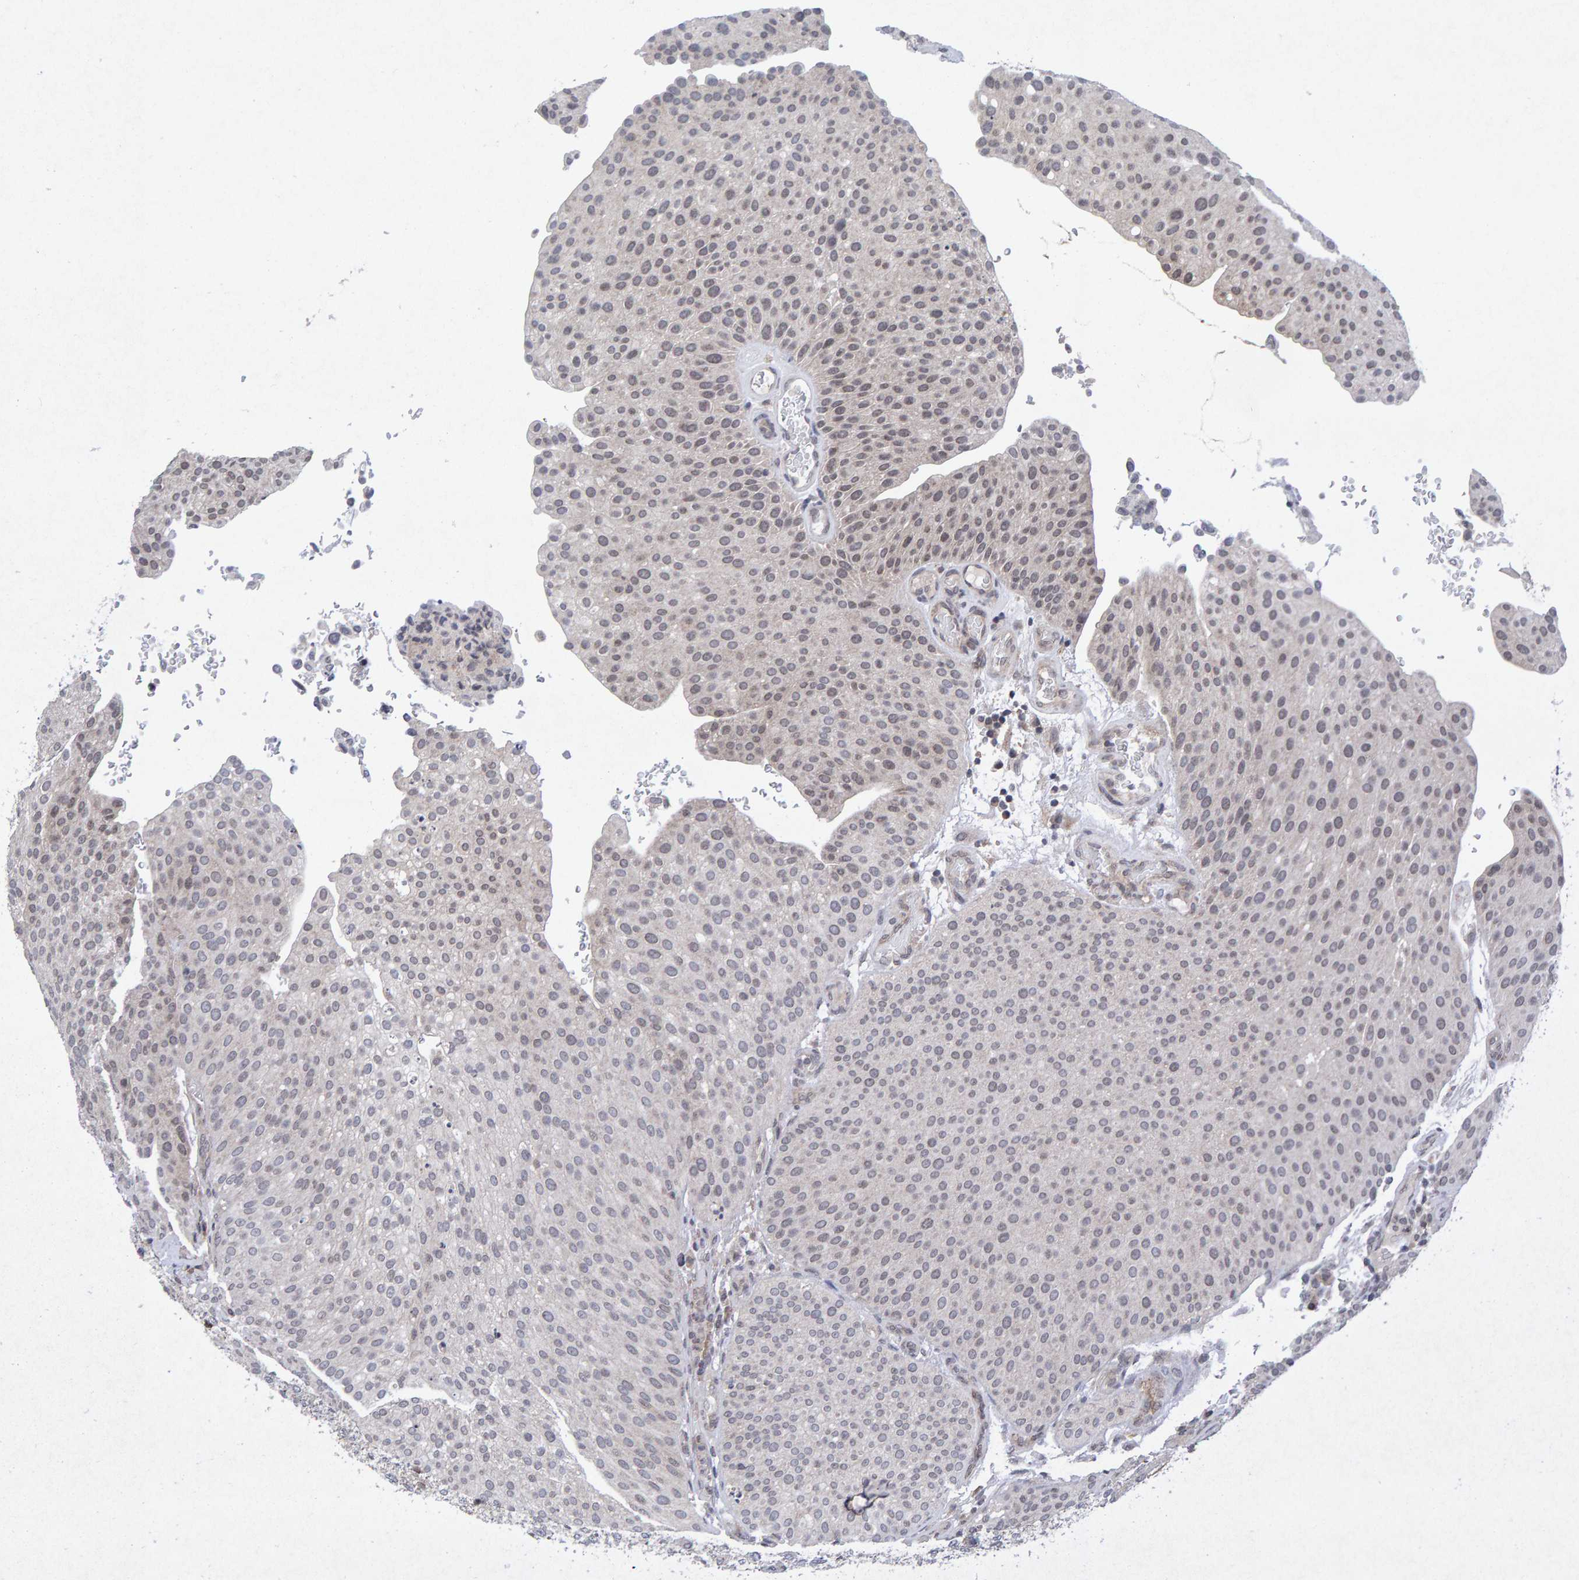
{"staining": {"intensity": "negative", "quantity": "none", "location": "none"}, "tissue": "urothelial cancer", "cell_type": "Tumor cells", "image_type": "cancer", "snomed": [{"axis": "morphology", "description": "Urothelial carcinoma, Low grade"}, {"axis": "topography", "description": "Smooth muscle"}, {"axis": "topography", "description": "Urinary bladder"}], "caption": "The micrograph demonstrates no significant positivity in tumor cells of urothelial carcinoma (low-grade).", "gene": "CDH2", "patient": {"sex": "male", "age": 60}}